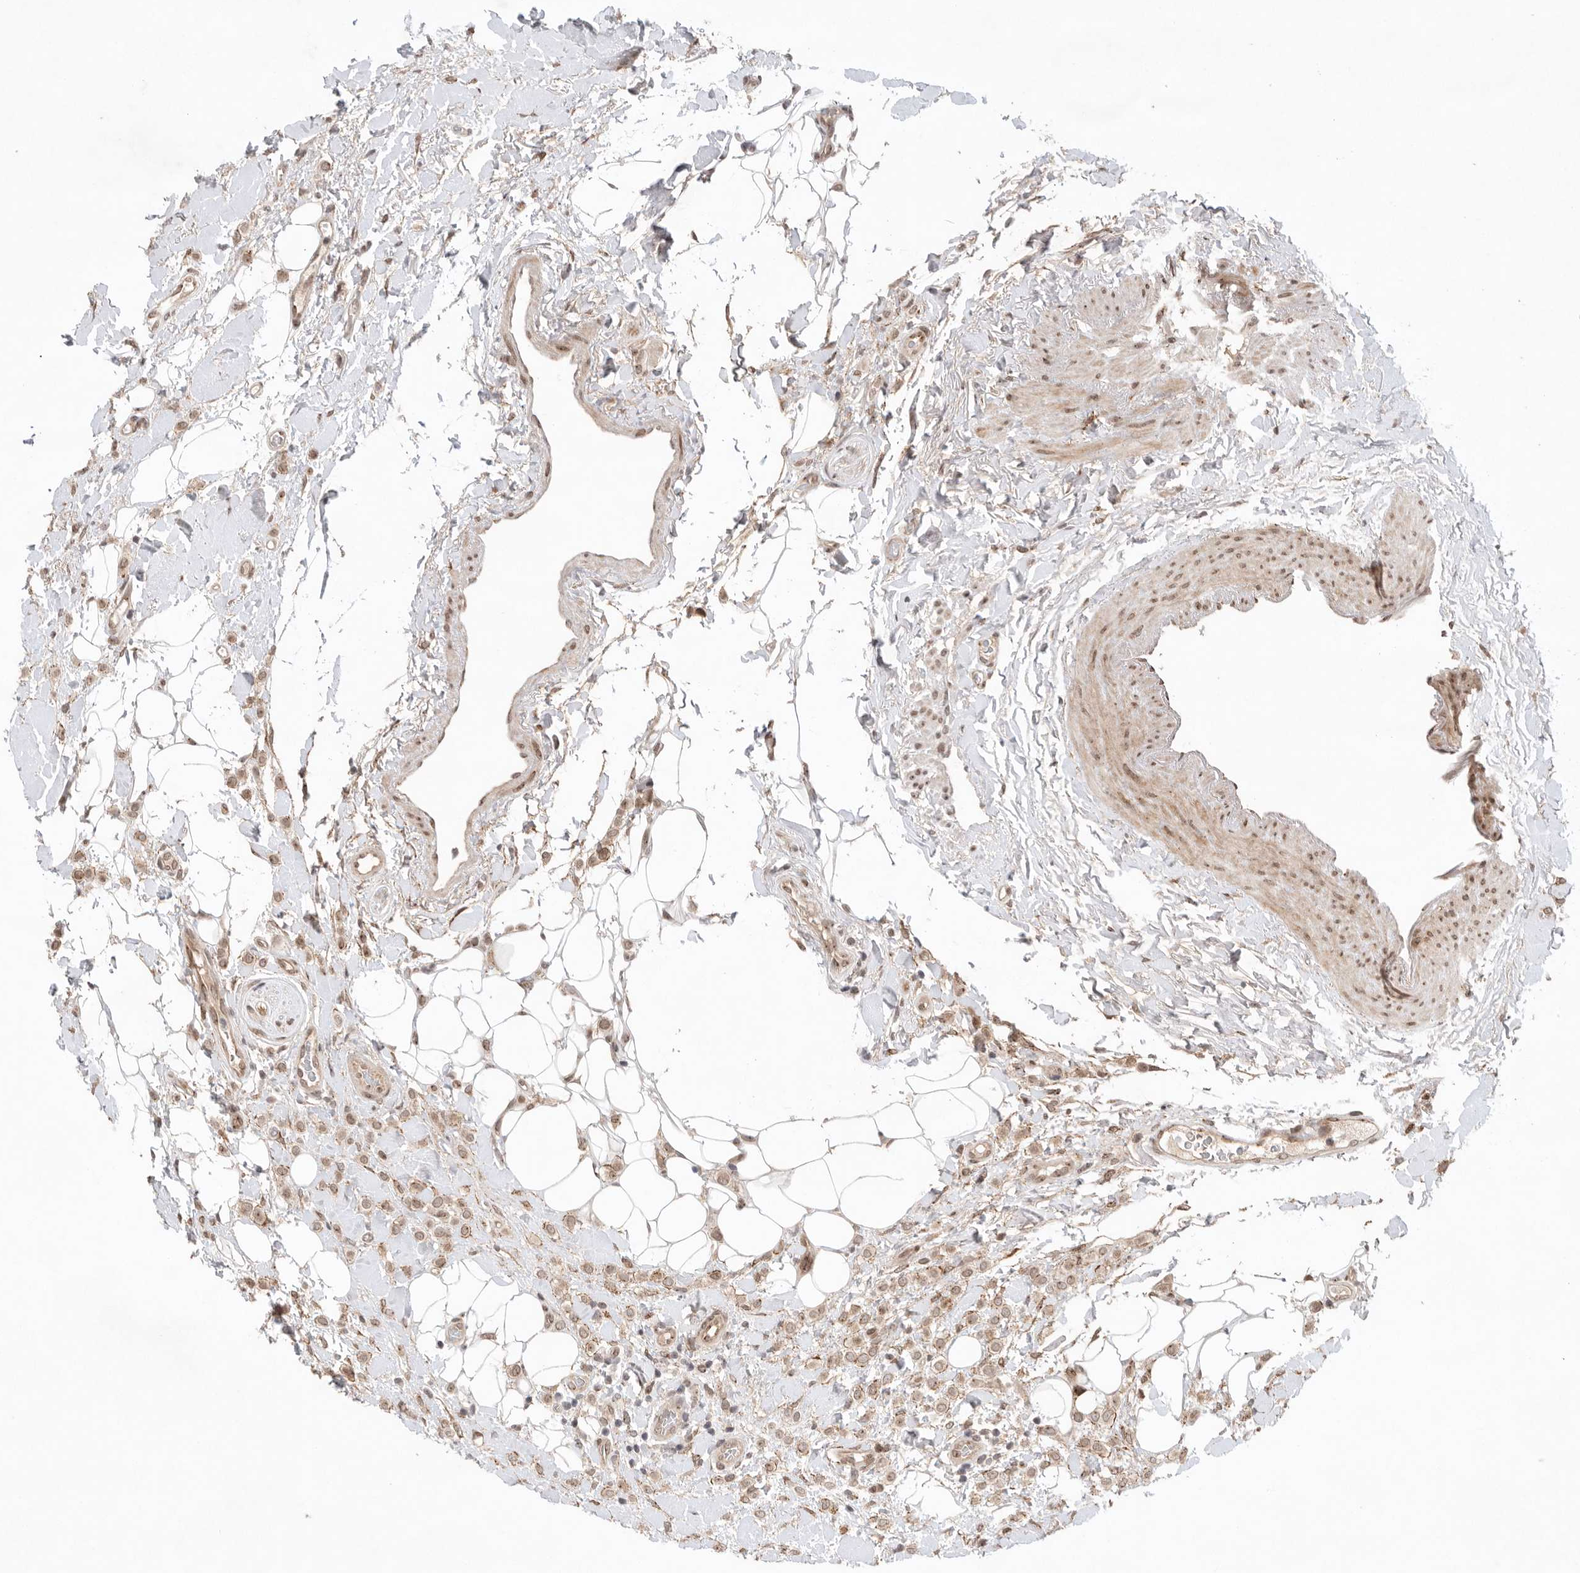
{"staining": {"intensity": "weak", "quantity": ">75%", "location": "cytoplasmic/membranous,nuclear"}, "tissue": "breast cancer", "cell_type": "Tumor cells", "image_type": "cancer", "snomed": [{"axis": "morphology", "description": "Normal tissue, NOS"}, {"axis": "morphology", "description": "Lobular carcinoma"}, {"axis": "topography", "description": "Breast"}], "caption": "Protein staining of breast lobular carcinoma tissue shows weak cytoplasmic/membranous and nuclear expression in approximately >75% of tumor cells. Immunohistochemistry stains the protein of interest in brown and the nuclei are stained blue.", "gene": "LEMD3", "patient": {"sex": "female", "age": 50}}